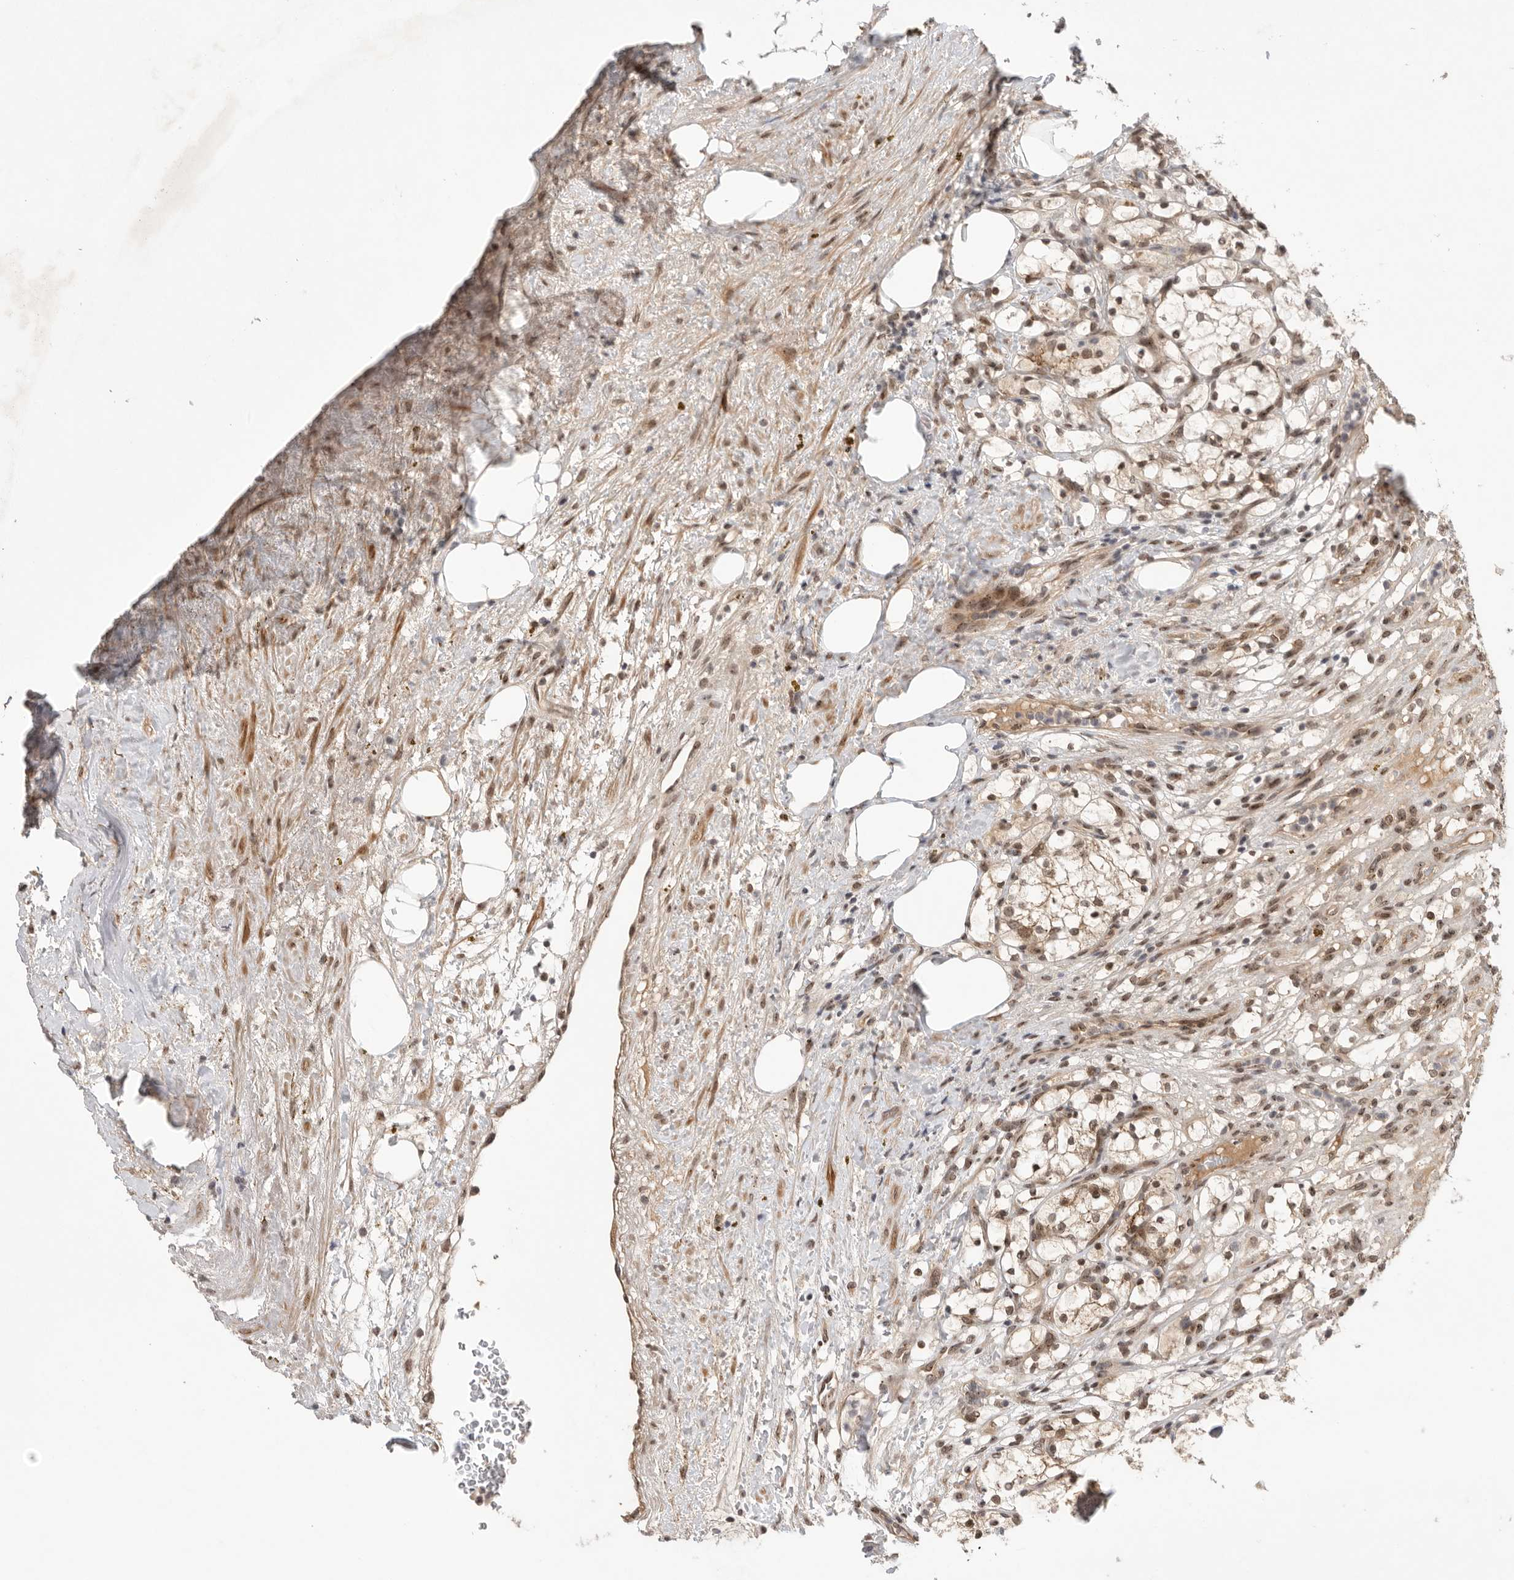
{"staining": {"intensity": "moderate", "quantity": ">75%", "location": "nuclear"}, "tissue": "renal cancer", "cell_type": "Tumor cells", "image_type": "cancer", "snomed": [{"axis": "morphology", "description": "Adenocarcinoma, NOS"}, {"axis": "topography", "description": "Kidney"}], "caption": "Tumor cells exhibit moderate nuclear staining in approximately >75% of cells in renal cancer (adenocarcinoma). The protein is shown in brown color, while the nuclei are stained blue.", "gene": "LEMD3", "patient": {"sex": "female", "age": 69}}